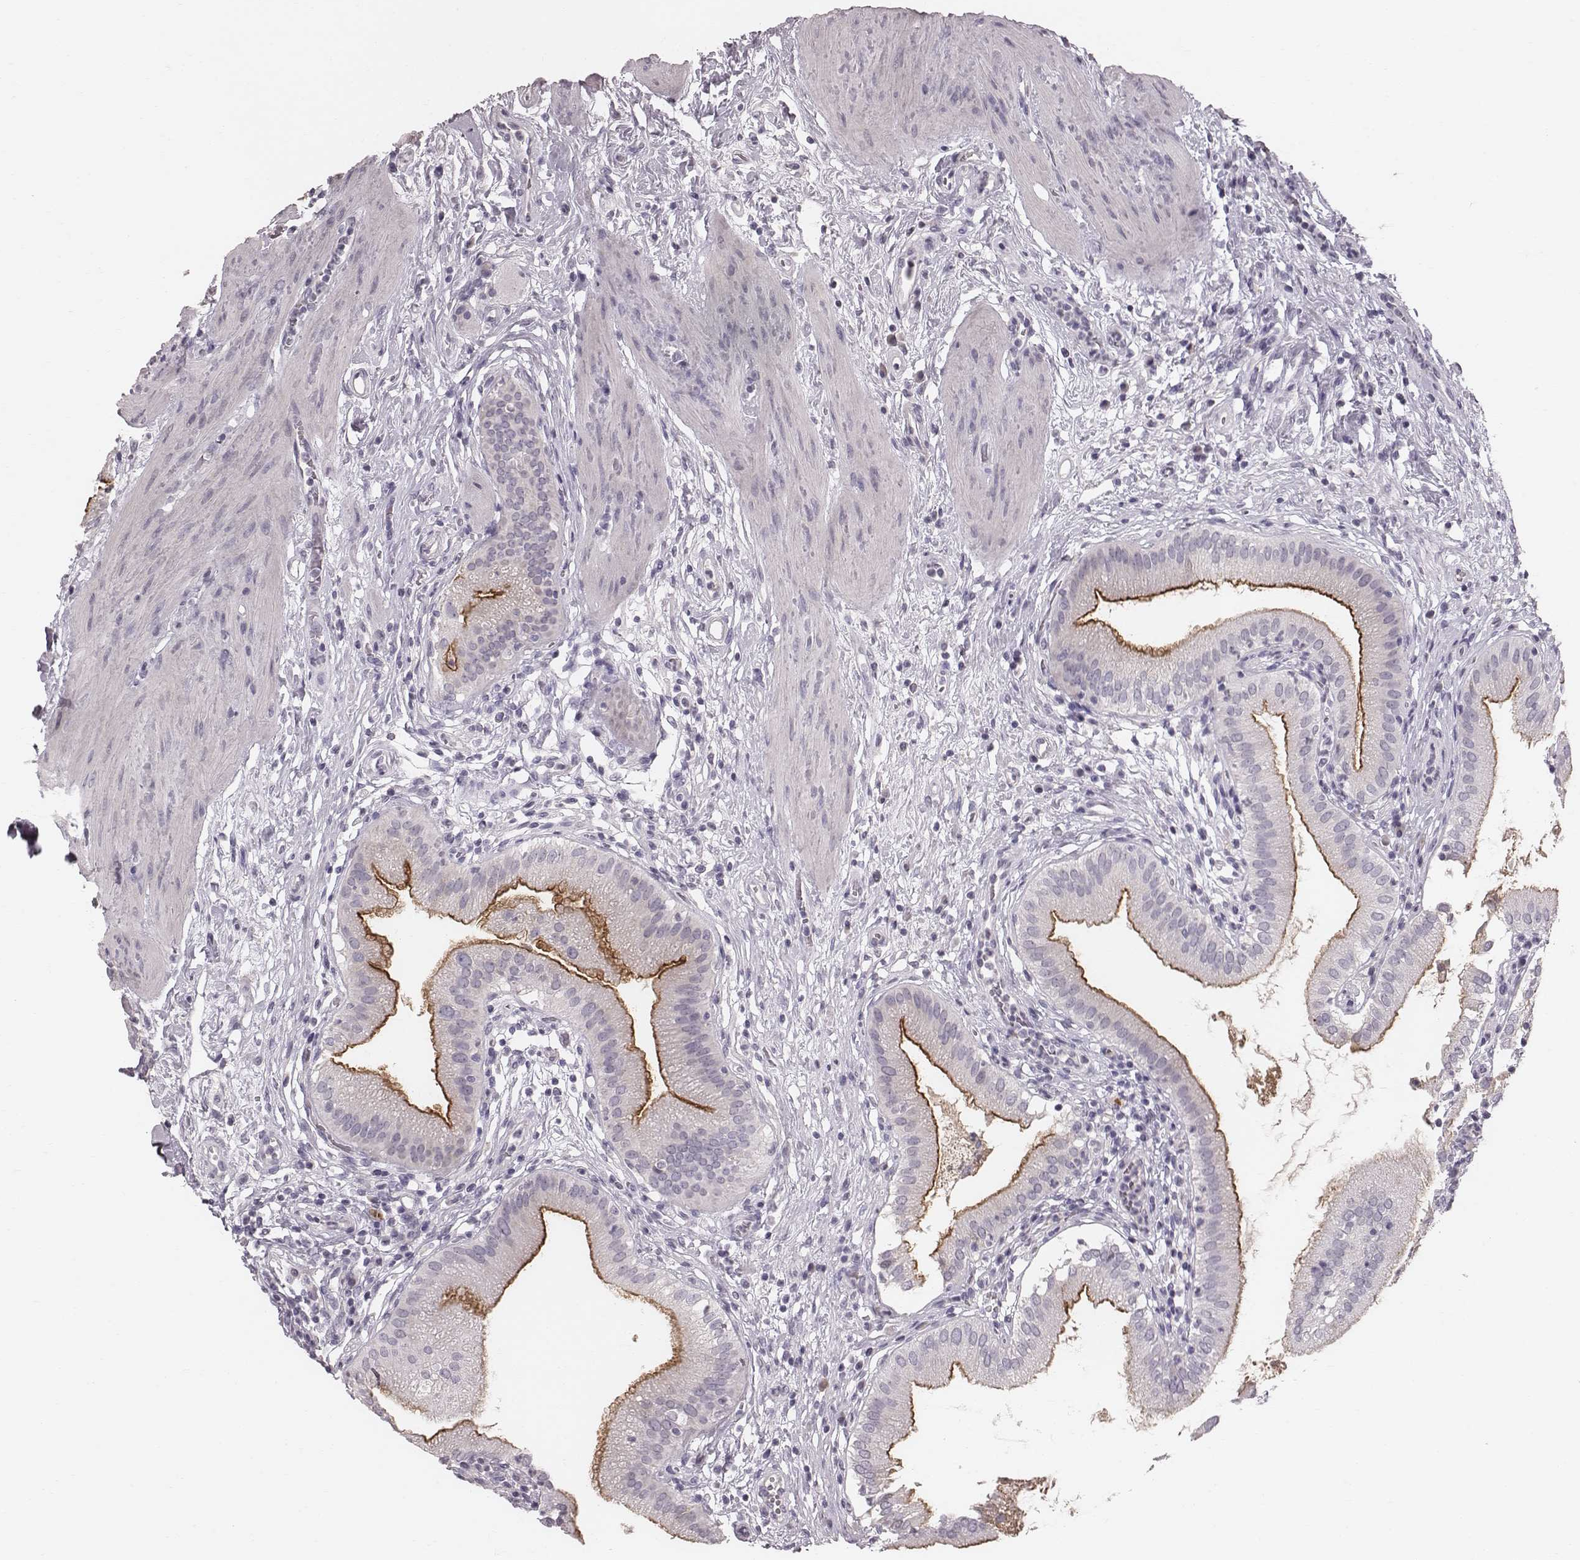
{"staining": {"intensity": "moderate", "quantity": ">75%", "location": "cytoplasmic/membranous"}, "tissue": "gallbladder", "cell_type": "Glandular cells", "image_type": "normal", "snomed": [{"axis": "morphology", "description": "Normal tissue, NOS"}, {"axis": "topography", "description": "Gallbladder"}], "caption": "Normal gallbladder shows moderate cytoplasmic/membranous staining in approximately >75% of glandular cells (brown staining indicates protein expression, while blue staining denotes nuclei)..", "gene": "CFTR", "patient": {"sex": "female", "age": 65}}